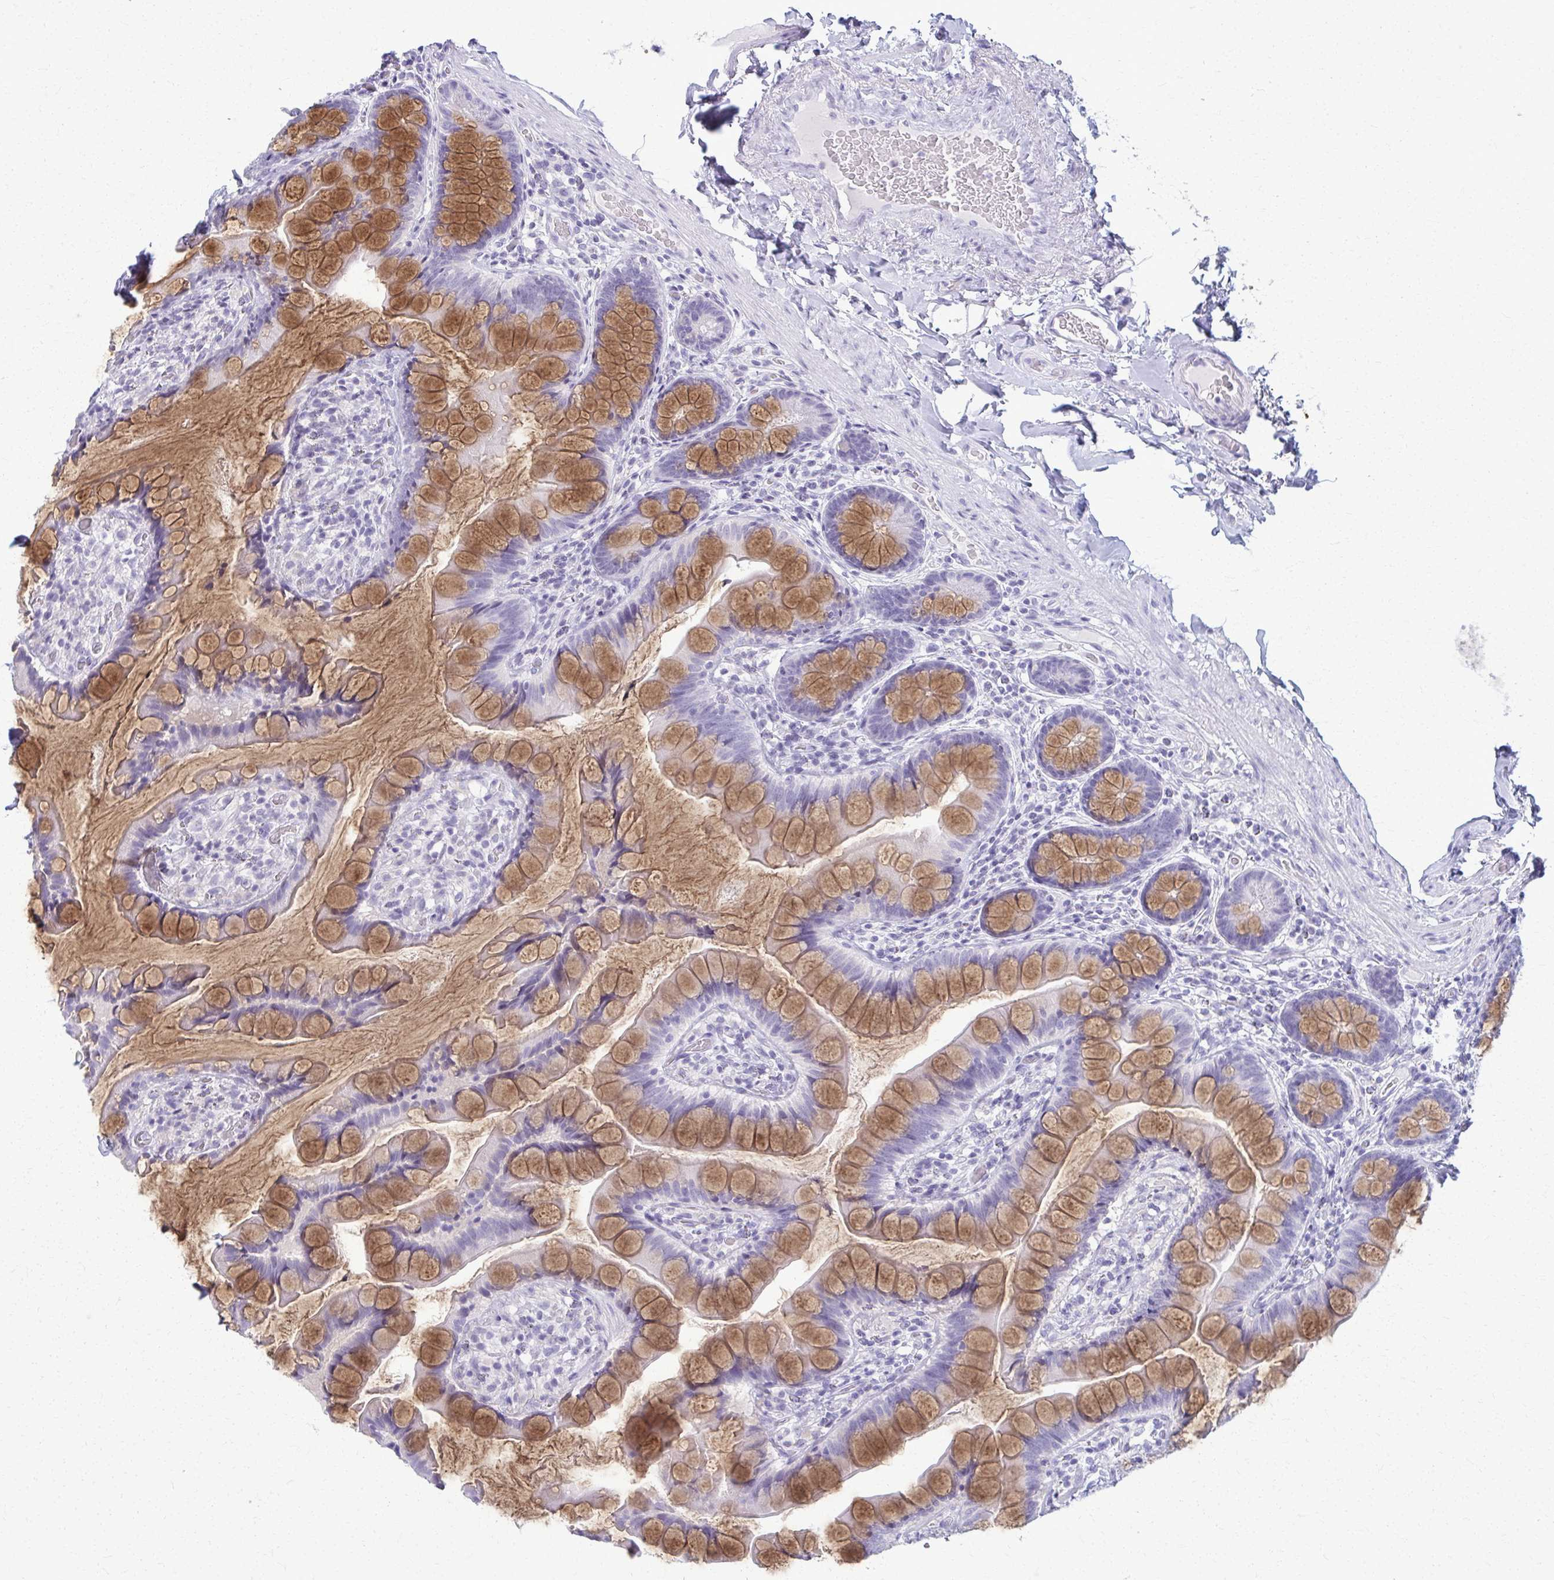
{"staining": {"intensity": "moderate", "quantity": "25%-75%", "location": "cytoplasmic/membranous"}, "tissue": "small intestine", "cell_type": "Glandular cells", "image_type": "normal", "snomed": [{"axis": "morphology", "description": "Normal tissue, NOS"}, {"axis": "topography", "description": "Small intestine"}], "caption": "Immunohistochemical staining of unremarkable human small intestine shows moderate cytoplasmic/membranous protein positivity in about 25%-75% of glandular cells. The protein is stained brown, and the nuclei are stained in blue (DAB IHC with brightfield microscopy, high magnification).", "gene": "ACSM2A", "patient": {"sex": "male", "age": 70}}